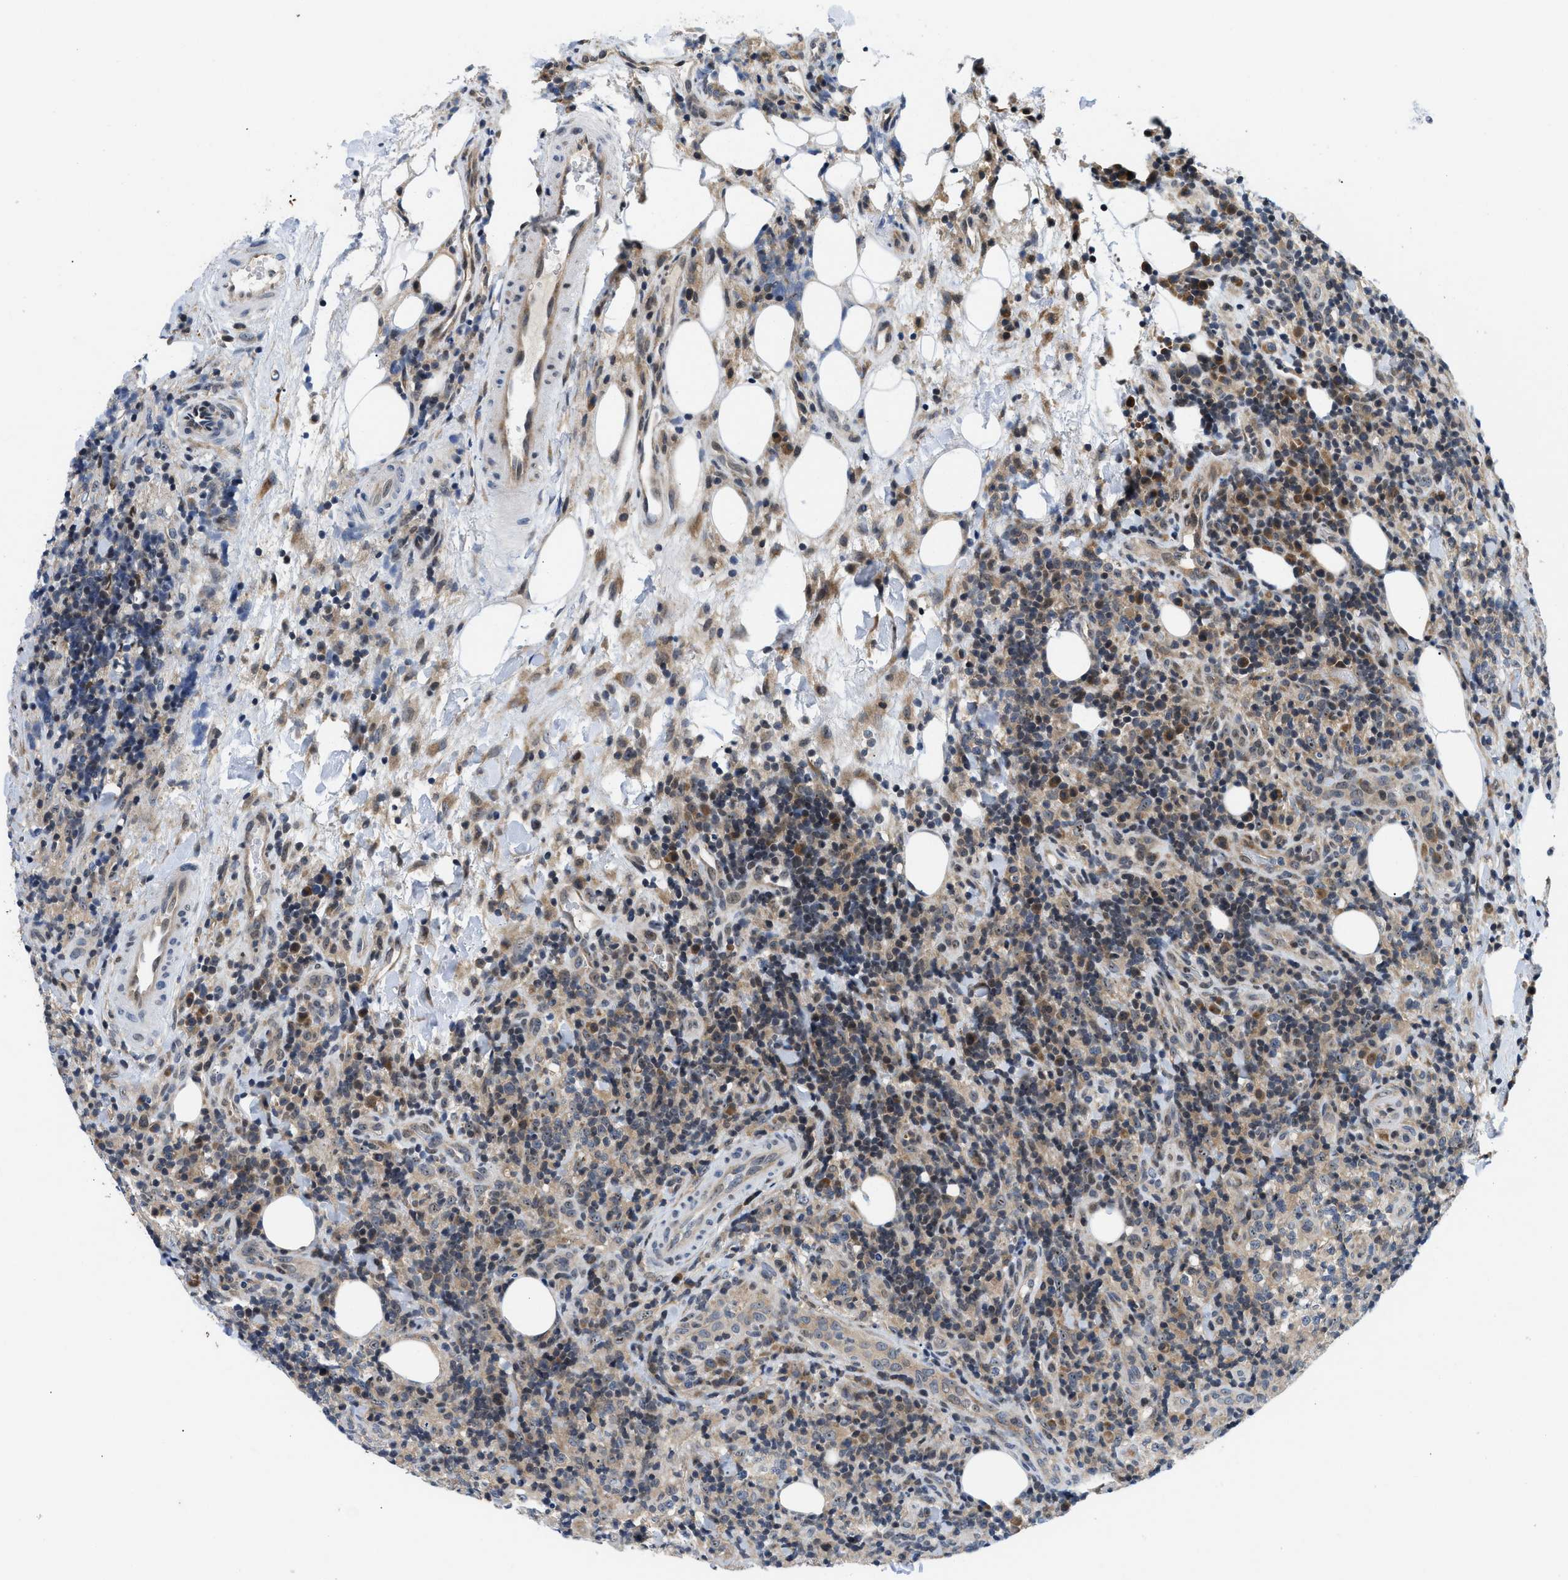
{"staining": {"intensity": "weak", "quantity": "25%-75%", "location": "cytoplasmic/membranous"}, "tissue": "lymphoma", "cell_type": "Tumor cells", "image_type": "cancer", "snomed": [{"axis": "morphology", "description": "Malignant lymphoma, non-Hodgkin's type, High grade"}, {"axis": "topography", "description": "Lymph node"}], "caption": "Protein expression analysis of lymphoma reveals weak cytoplasmic/membranous expression in approximately 25%-75% of tumor cells. The protein of interest is stained brown, and the nuclei are stained in blue (DAB IHC with brightfield microscopy, high magnification).", "gene": "IKBKE", "patient": {"sex": "female", "age": 76}}